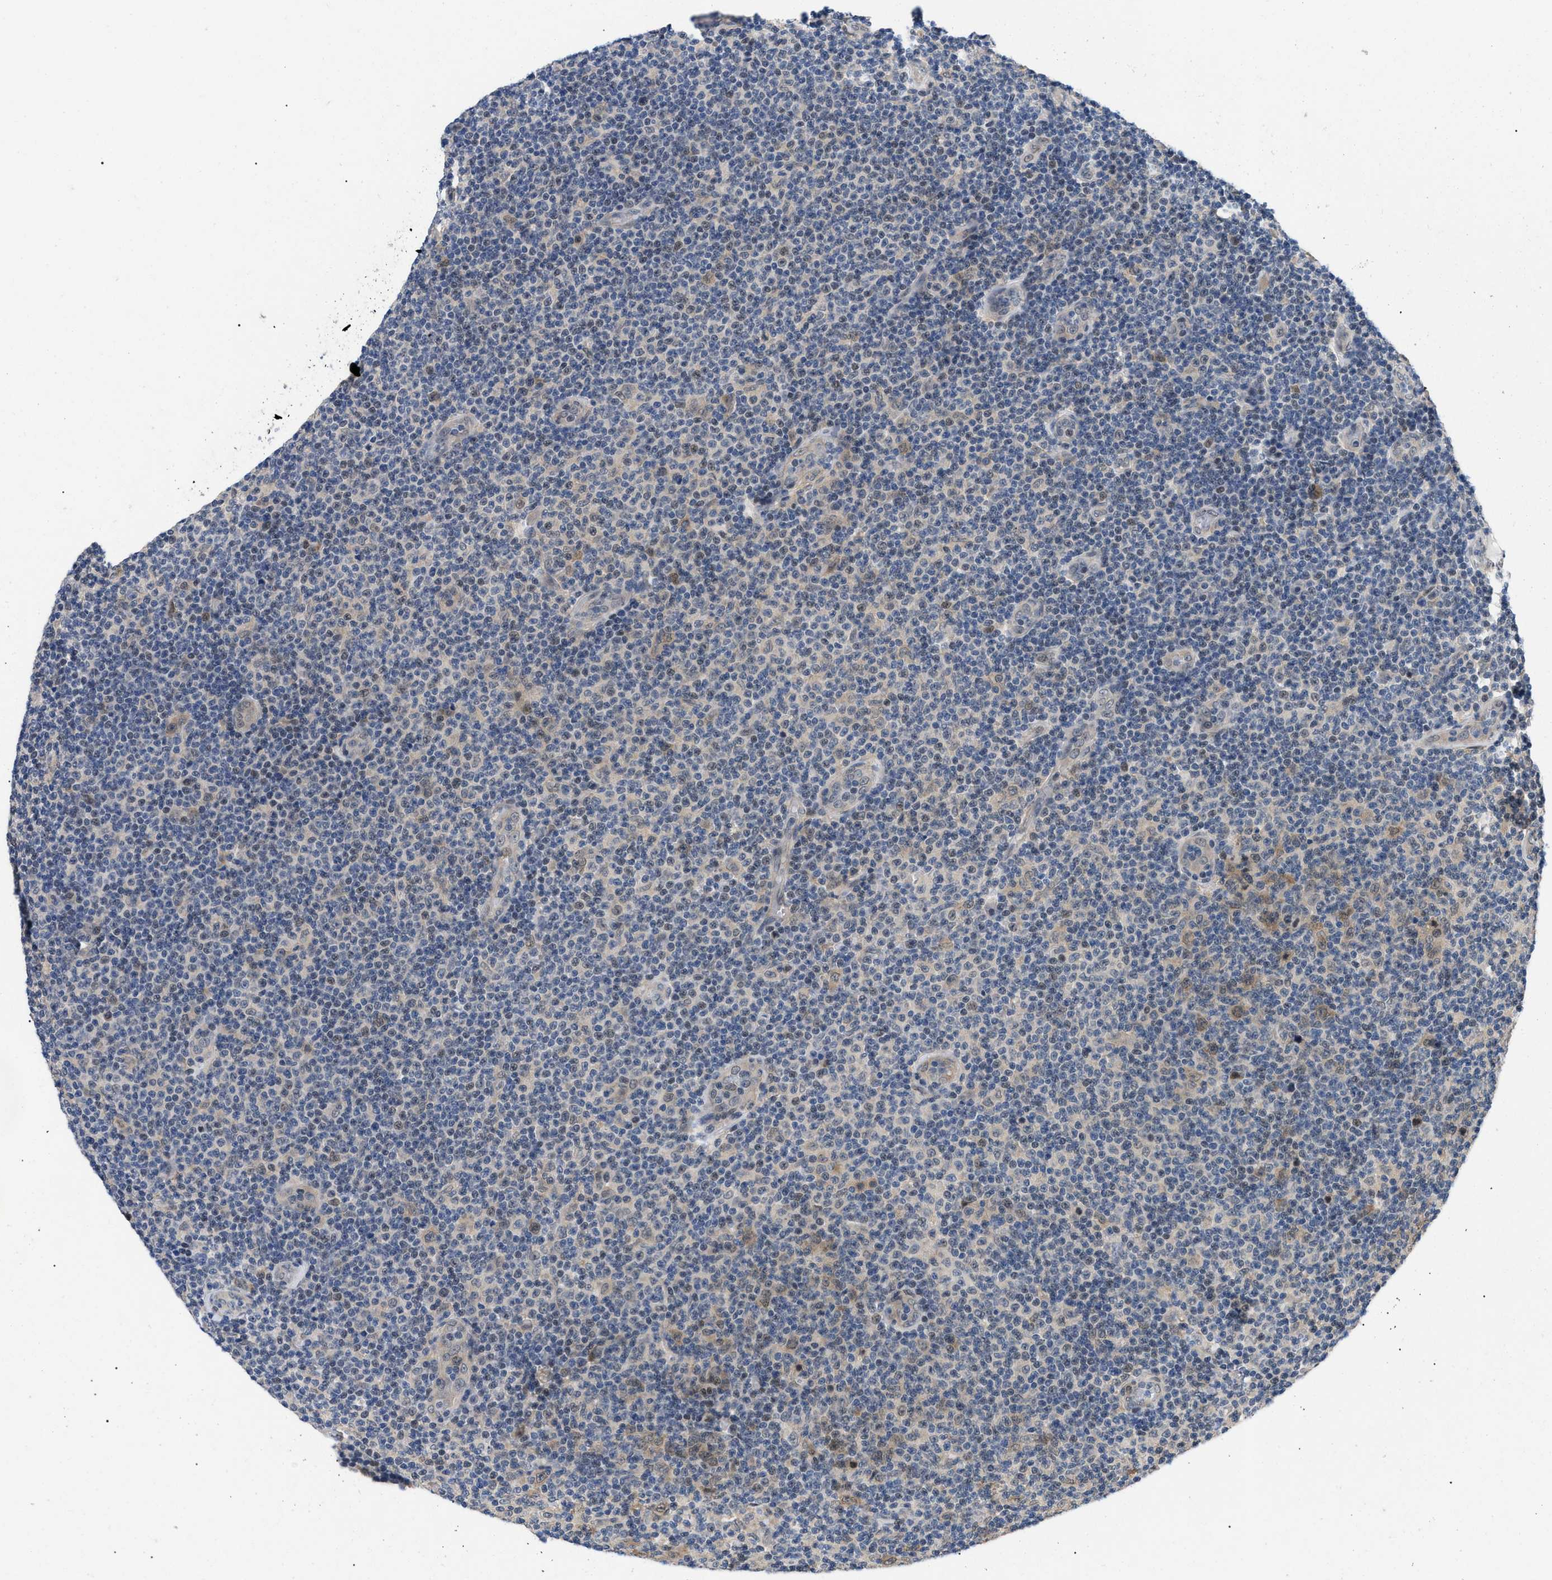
{"staining": {"intensity": "weak", "quantity": ">75%", "location": "cytoplasmic/membranous,nuclear"}, "tissue": "lymphoma", "cell_type": "Tumor cells", "image_type": "cancer", "snomed": [{"axis": "morphology", "description": "Malignant lymphoma, non-Hodgkin's type, Low grade"}, {"axis": "topography", "description": "Lymph node"}], "caption": "Immunohistochemical staining of low-grade malignant lymphoma, non-Hodgkin's type reveals weak cytoplasmic/membranous and nuclear protein expression in about >75% of tumor cells. The protein is shown in brown color, while the nuclei are stained blue.", "gene": "GARRE1", "patient": {"sex": "male", "age": 83}}